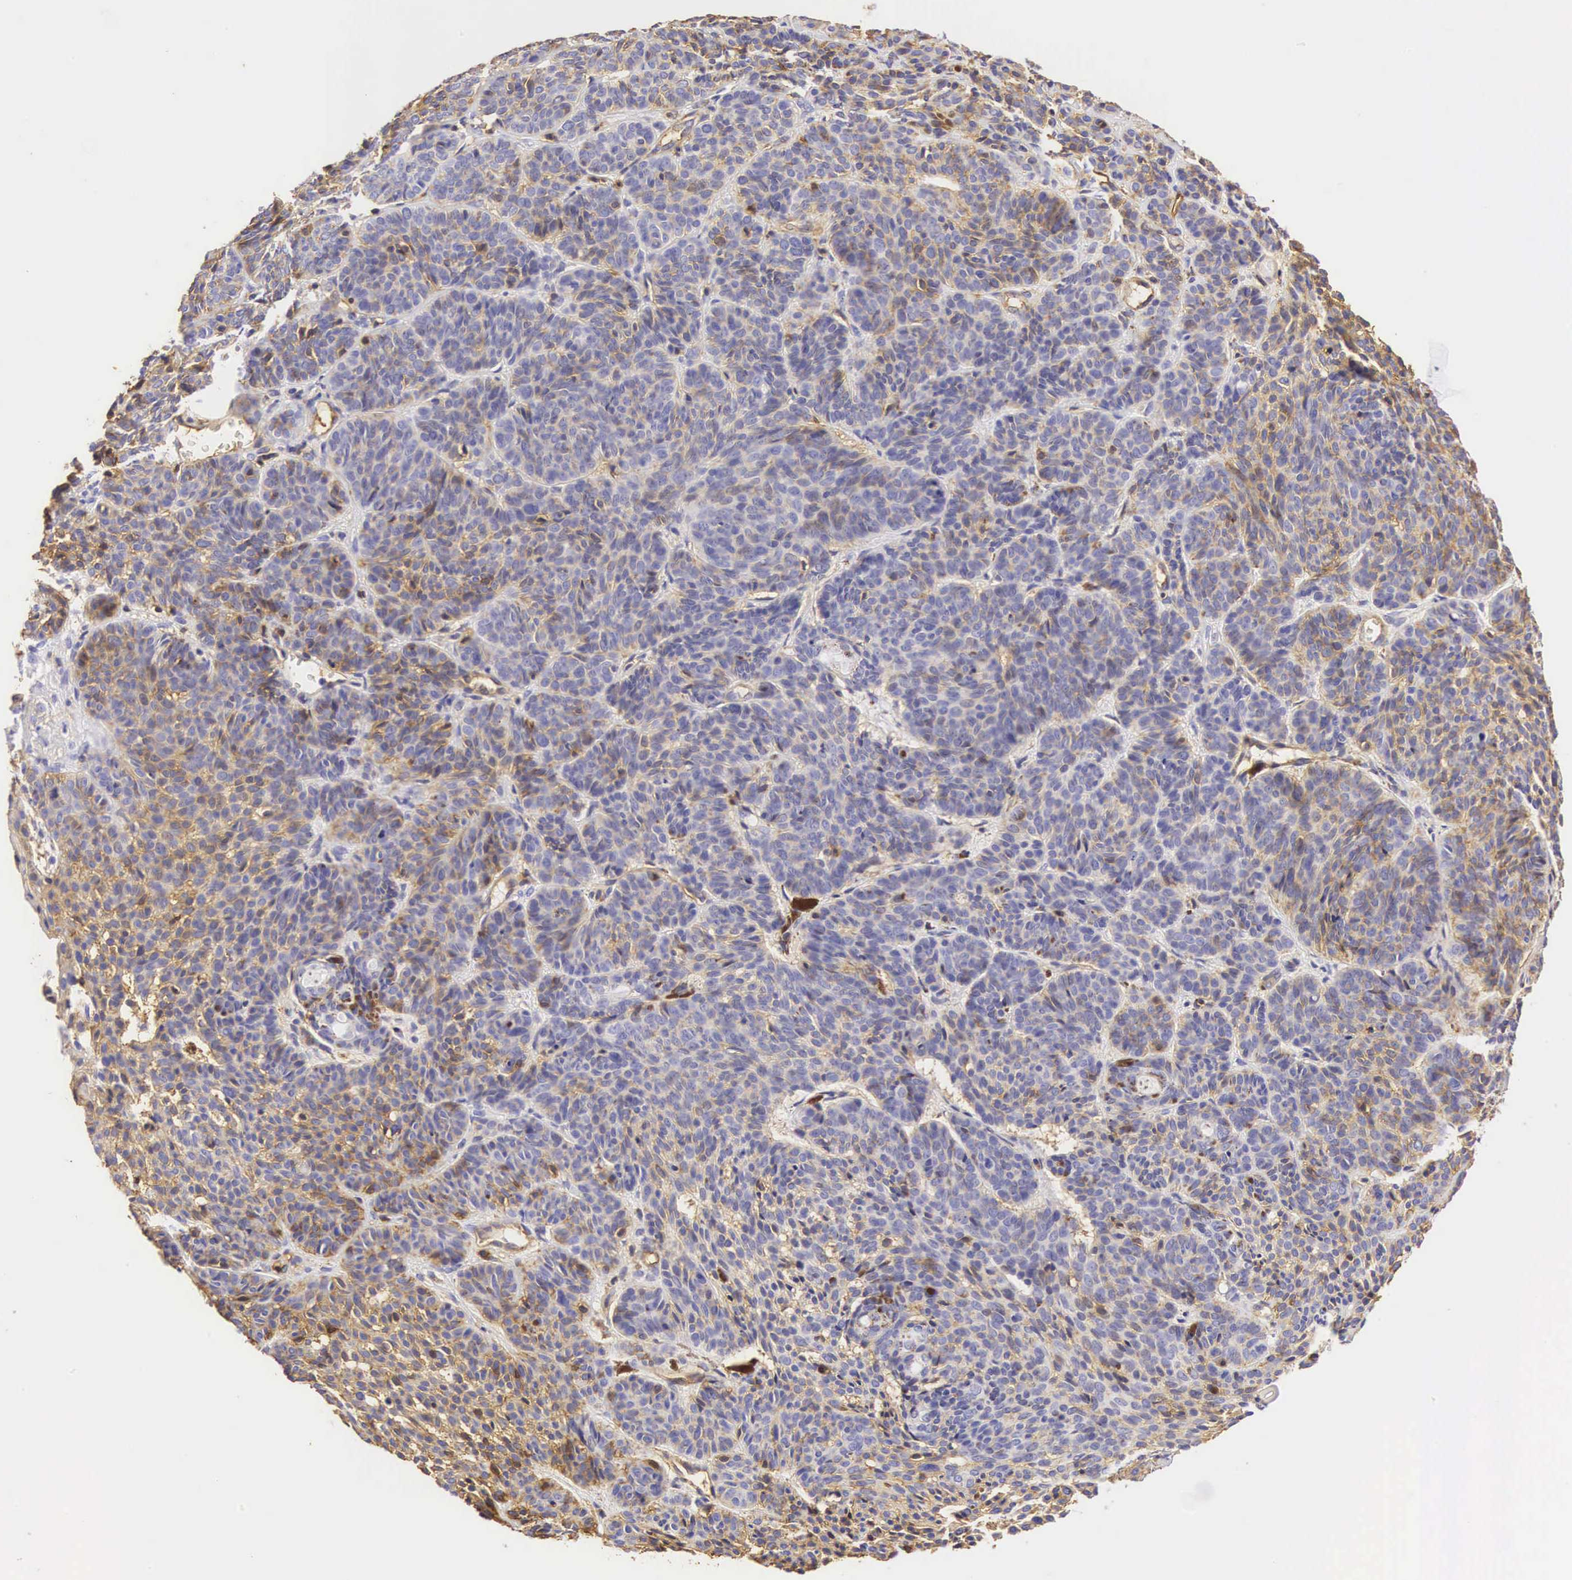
{"staining": {"intensity": "weak", "quantity": "<25%", "location": "cytoplasmic/membranous"}, "tissue": "skin cancer", "cell_type": "Tumor cells", "image_type": "cancer", "snomed": [{"axis": "morphology", "description": "Basal cell carcinoma"}, {"axis": "topography", "description": "Skin"}], "caption": "Immunohistochemistry of human basal cell carcinoma (skin) shows no expression in tumor cells.", "gene": "CD99", "patient": {"sex": "female", "age": 62}}